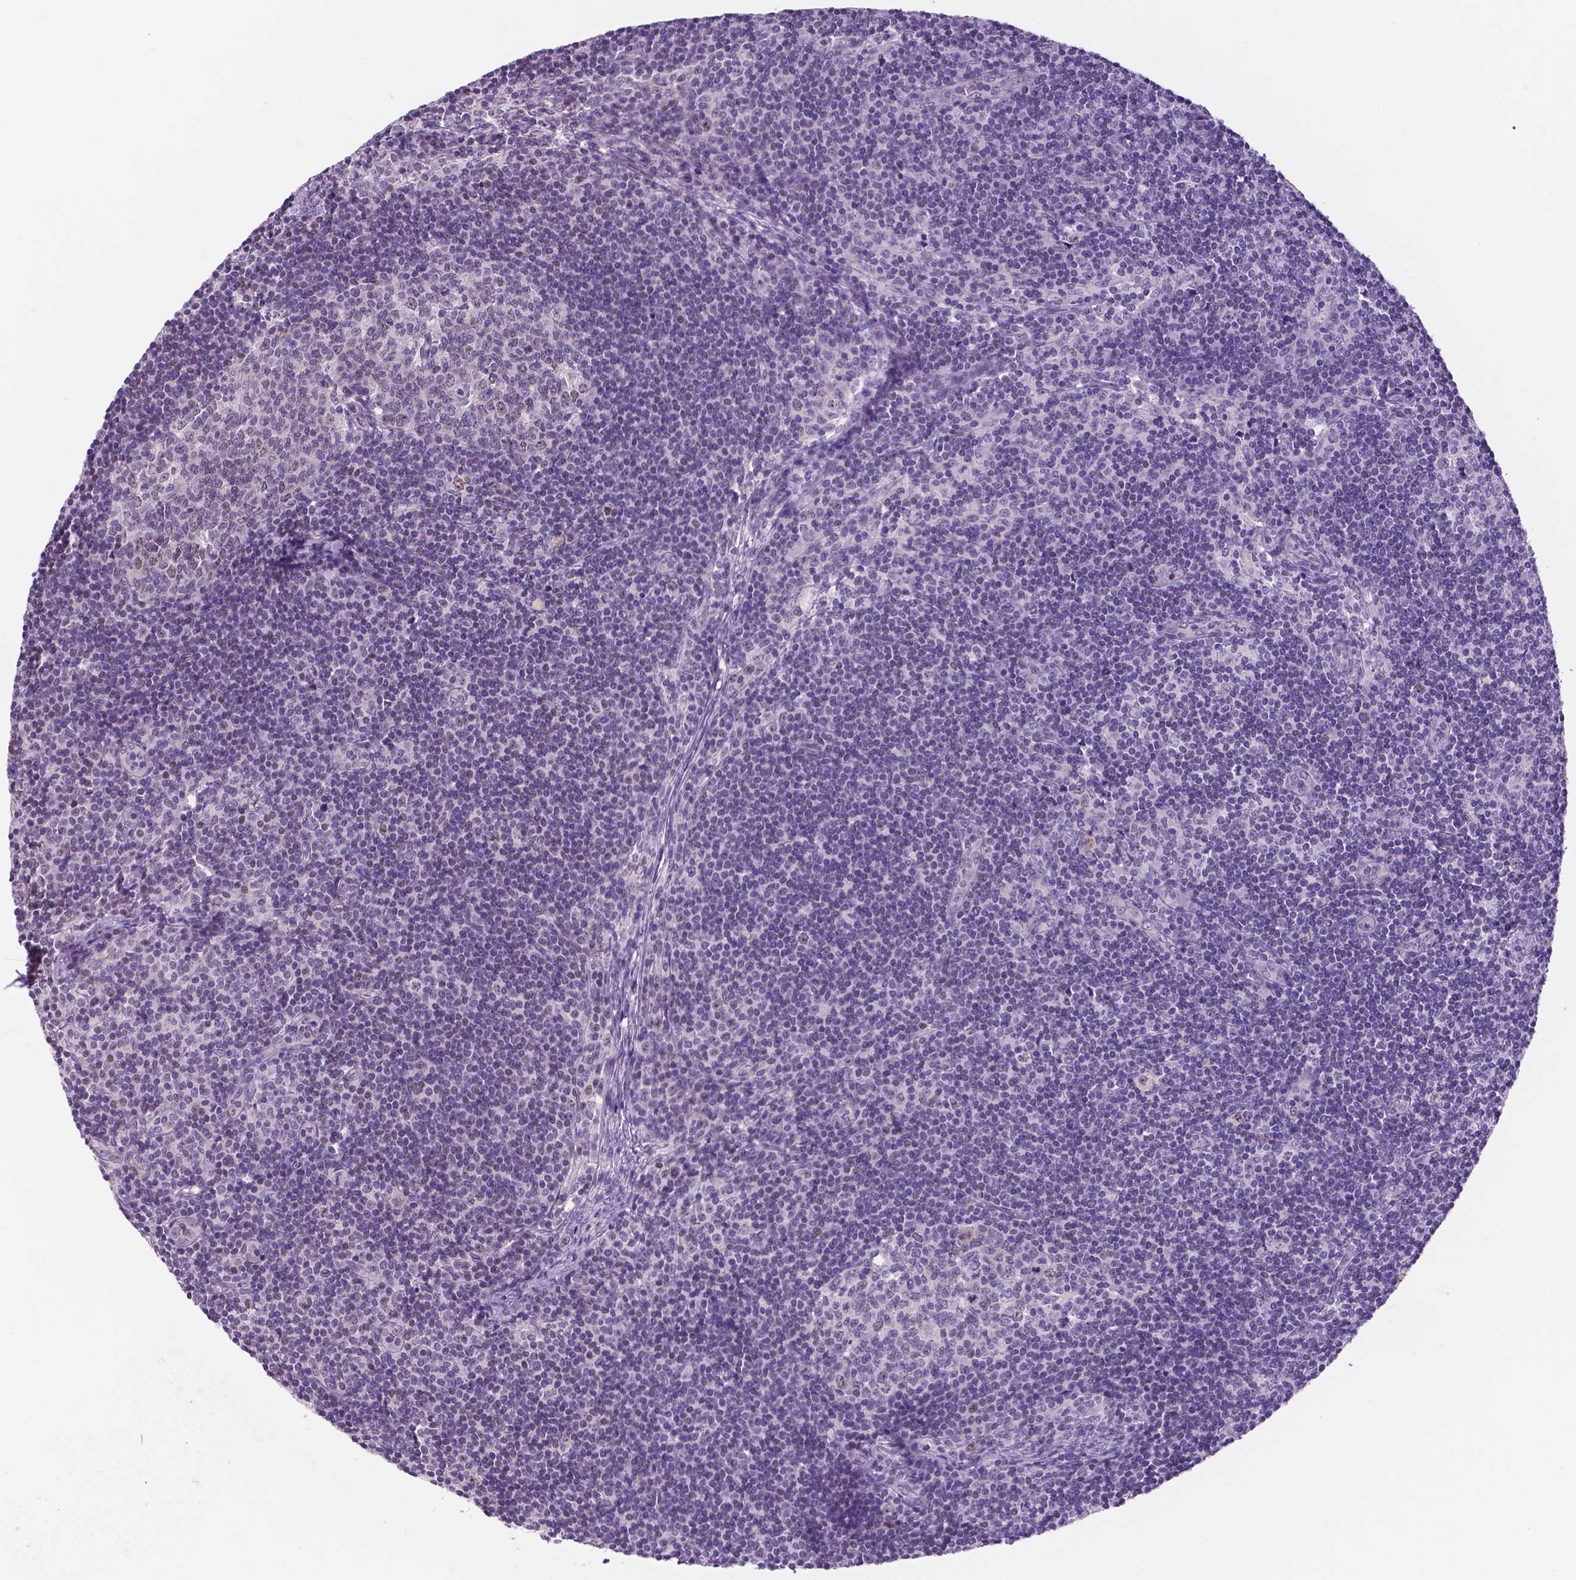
{"staining": {"intensity": "negative", "quantity": "none", "location": "none"}, "tissue": "lymph node", "cell_type": "Germinal center cells", "image_type": "normal", "snomed": [{"axis": "morphology", "description": "Normal tissue, NOS"}, {"axis": "topography", "description": "Lymph node"}], "caption": "This is a histopathology image of immunohistochemistry (IHC) staining of unremarkable lymph node, which shows no staining in germinal center cells.", "gene": "FAM50B", "patient": {"sex": "female", "age": 41}}